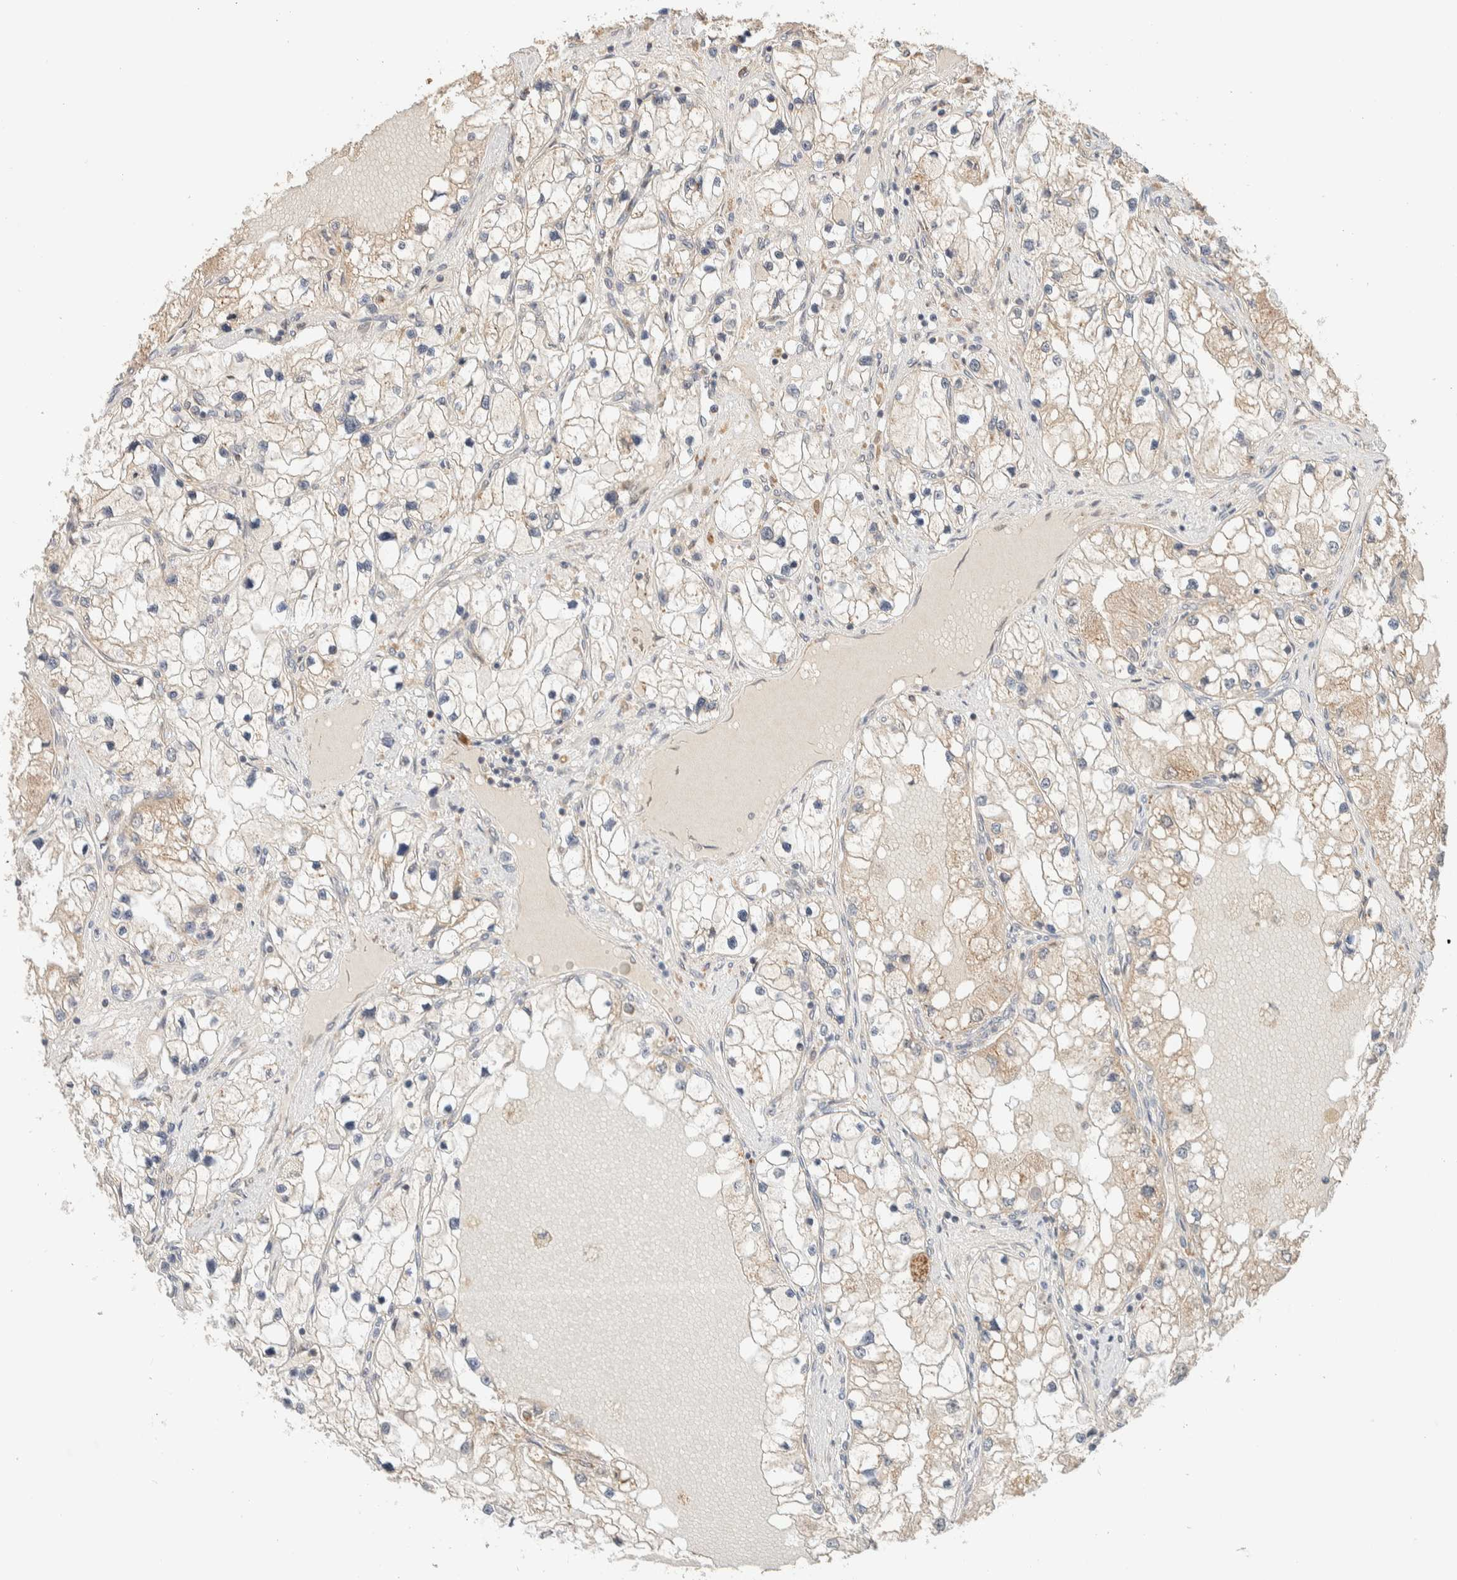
{"staining": {"intensity": "weak", "quantity": "25%-75%", "location": "cytoplasmic/membranous"}, "tissue": "renal cancer", "cell_type": "Tumor cells", "image_type": "cancer", "snomed": [{"axis": "morphology", "description": "Adenocarcinoma, NOS"}, {"axis": "topography", "description": "Kidney"}], "caption": "Protein staining by immunohistochemistry (IHC) shows weak cytoplasmic/membranous staining in about 25%-75% of tumor cells in renal adenocarcinoma. The protein of interest is shown in brown color, while the nuclei are stained blue.", "gene": "MRPL41", "patient": {"sex": "male", "age": 68}}